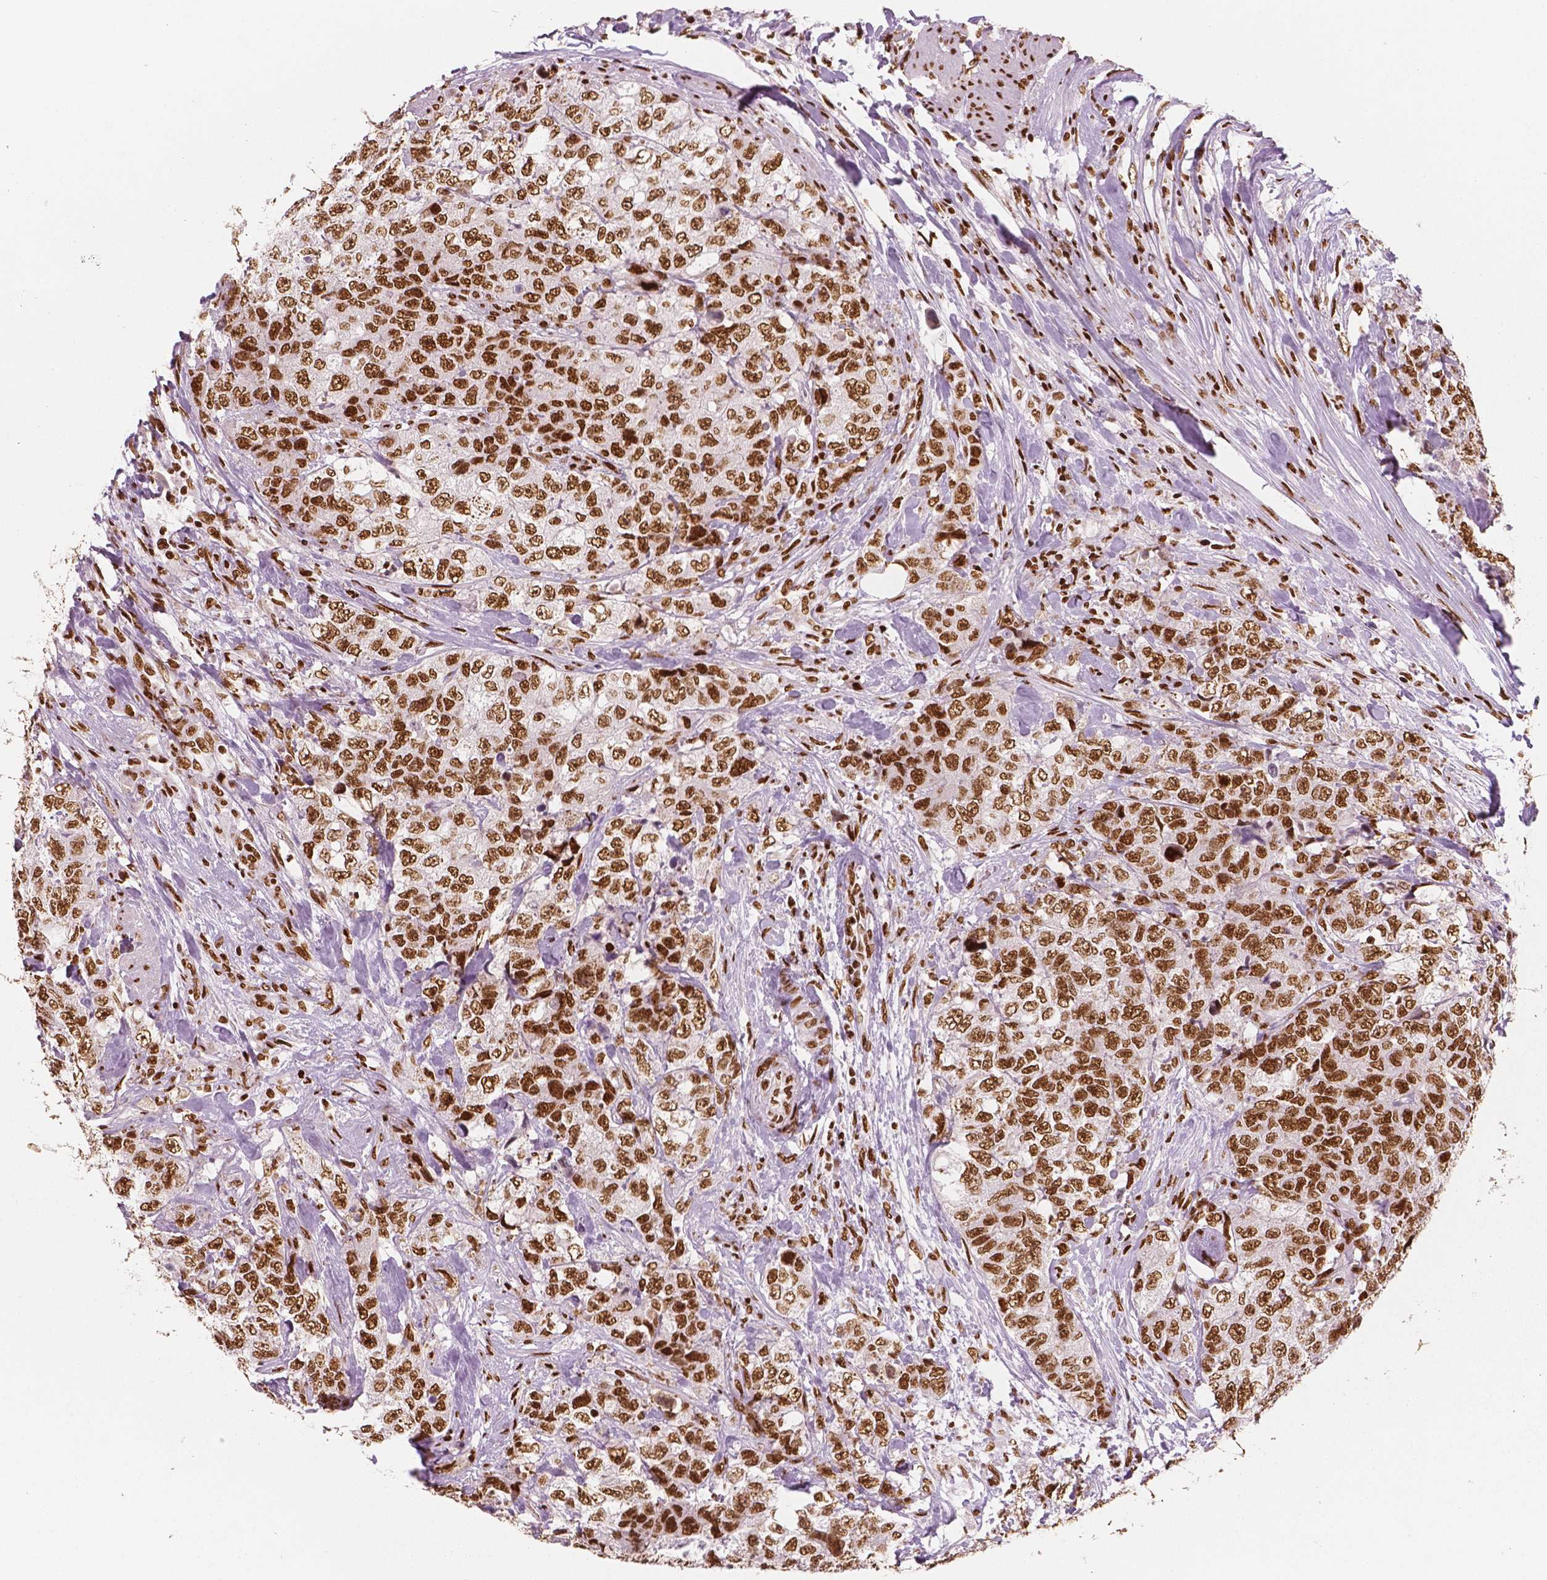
{"staining": {"intensity": "strong", "quantity": ">75%", "location": "nuclear"}, "tissue": "urothelial cancer", "cell_type": "Tumor cells", "image_type": "cancer", "snomed": [{"axis": "morphology", "description": "Urothelial carcinoma, High grade"}, {"axis": "topography", "description": "Urinary bladder"}], "caption": "Urothelial cancer stained with immunohistochemistry exhibits strong nuclear staining in approximately >75% of tumor cells.", "gene": "BRD4", "patient": {"sex": "female", "age": 78}}